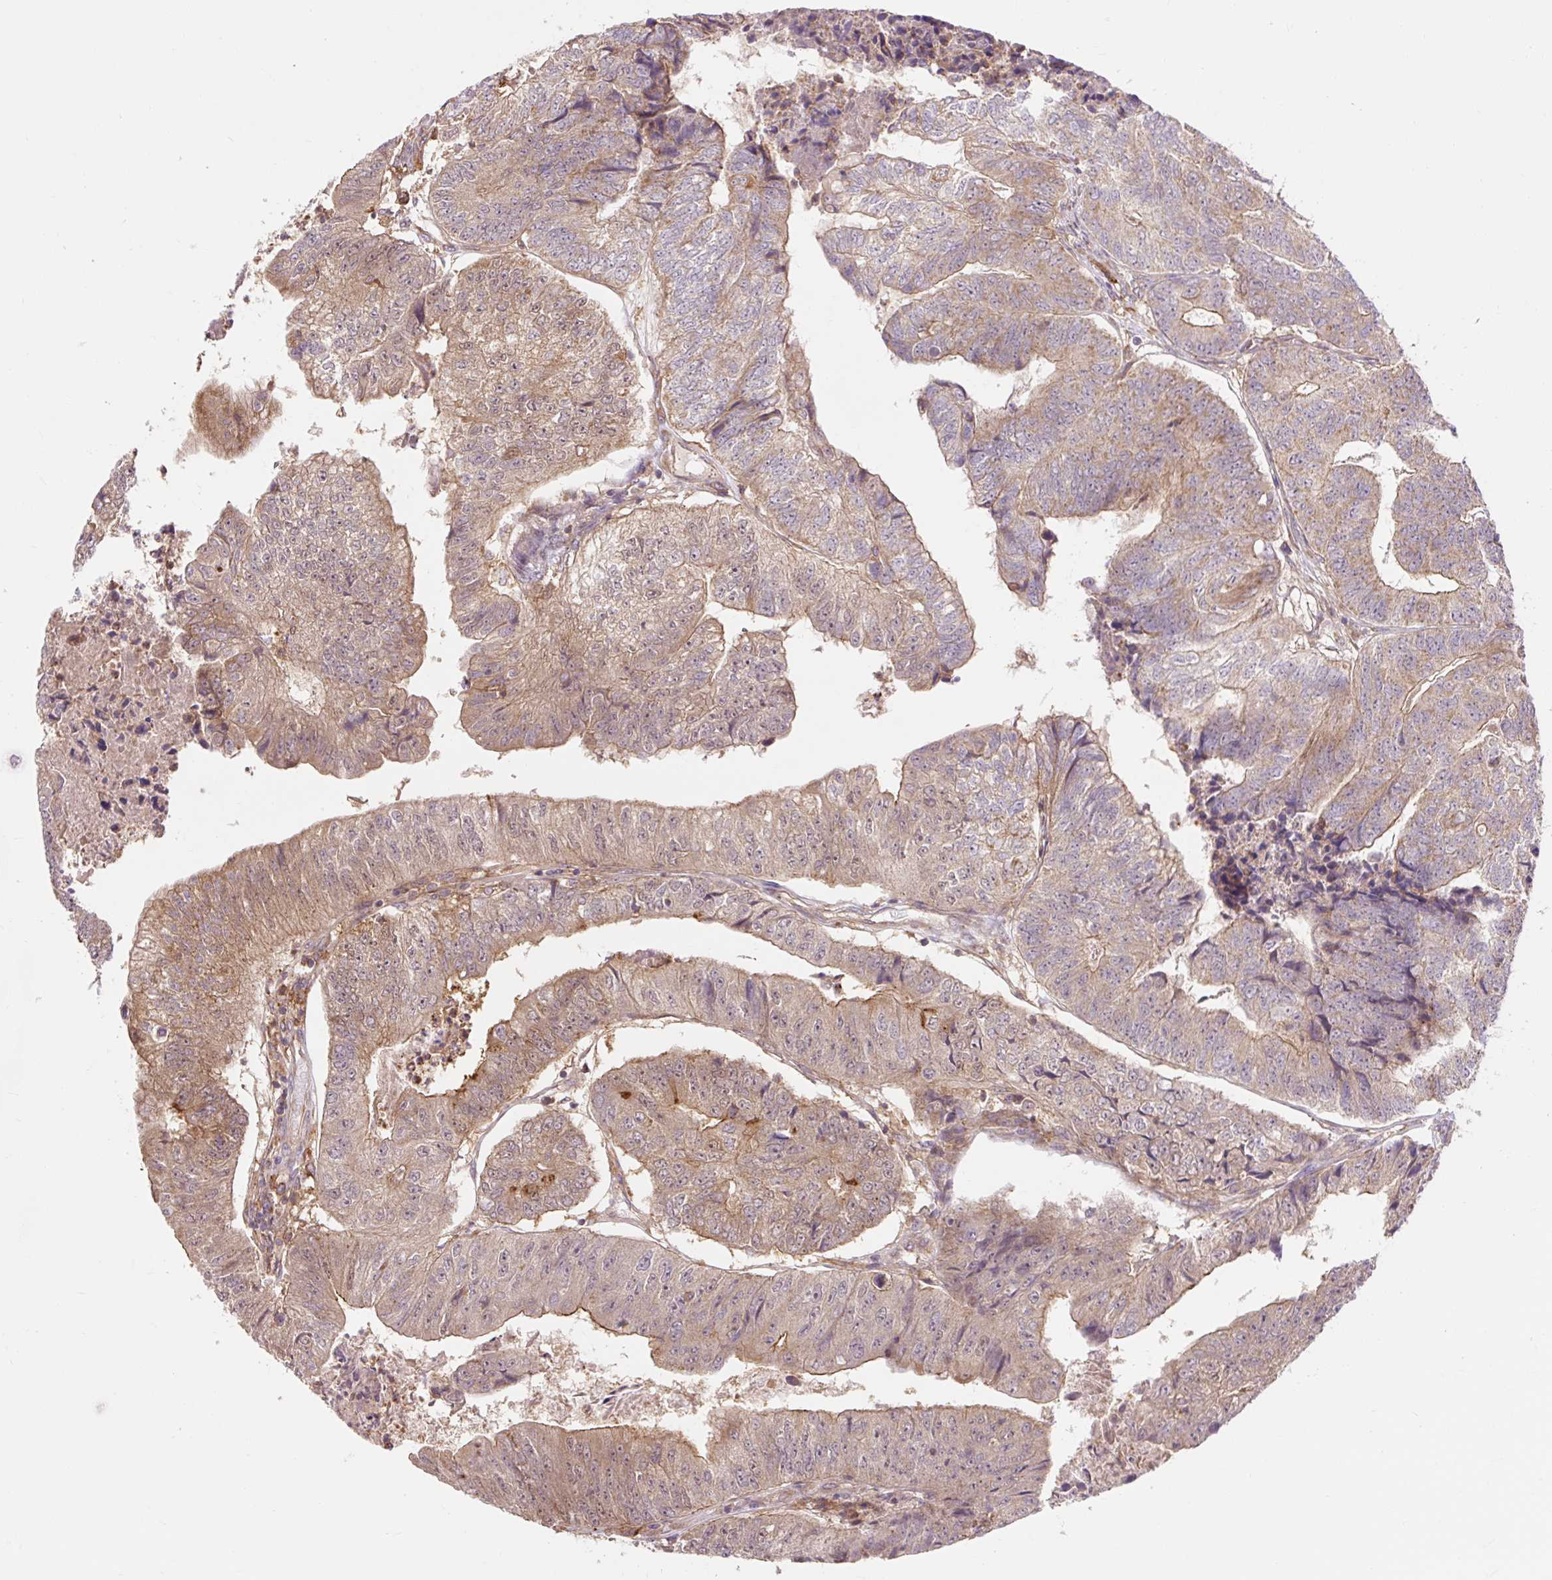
{"staining": {"intensity": "moderate", "quantity": ">75%", "location": "cytoplasmic/membranous"}, "tissue": "colorectal cancer", "cell_type": "Tumor cells", "image_type": "cancer", "snomed": [{"axis": "morphology", "description": "Adenocarcinoma, NOS"}, {"axis": "topography", "description": "Colon"}], "caption": "Tumor cells demonstrate medium levels of moderate cytoplasmic/membranous positivity in about >75% of cells in human colorectal adenocarcinoma.", "gene": "TRIAP1", "patient": {"sex": "female", "age": 67}}